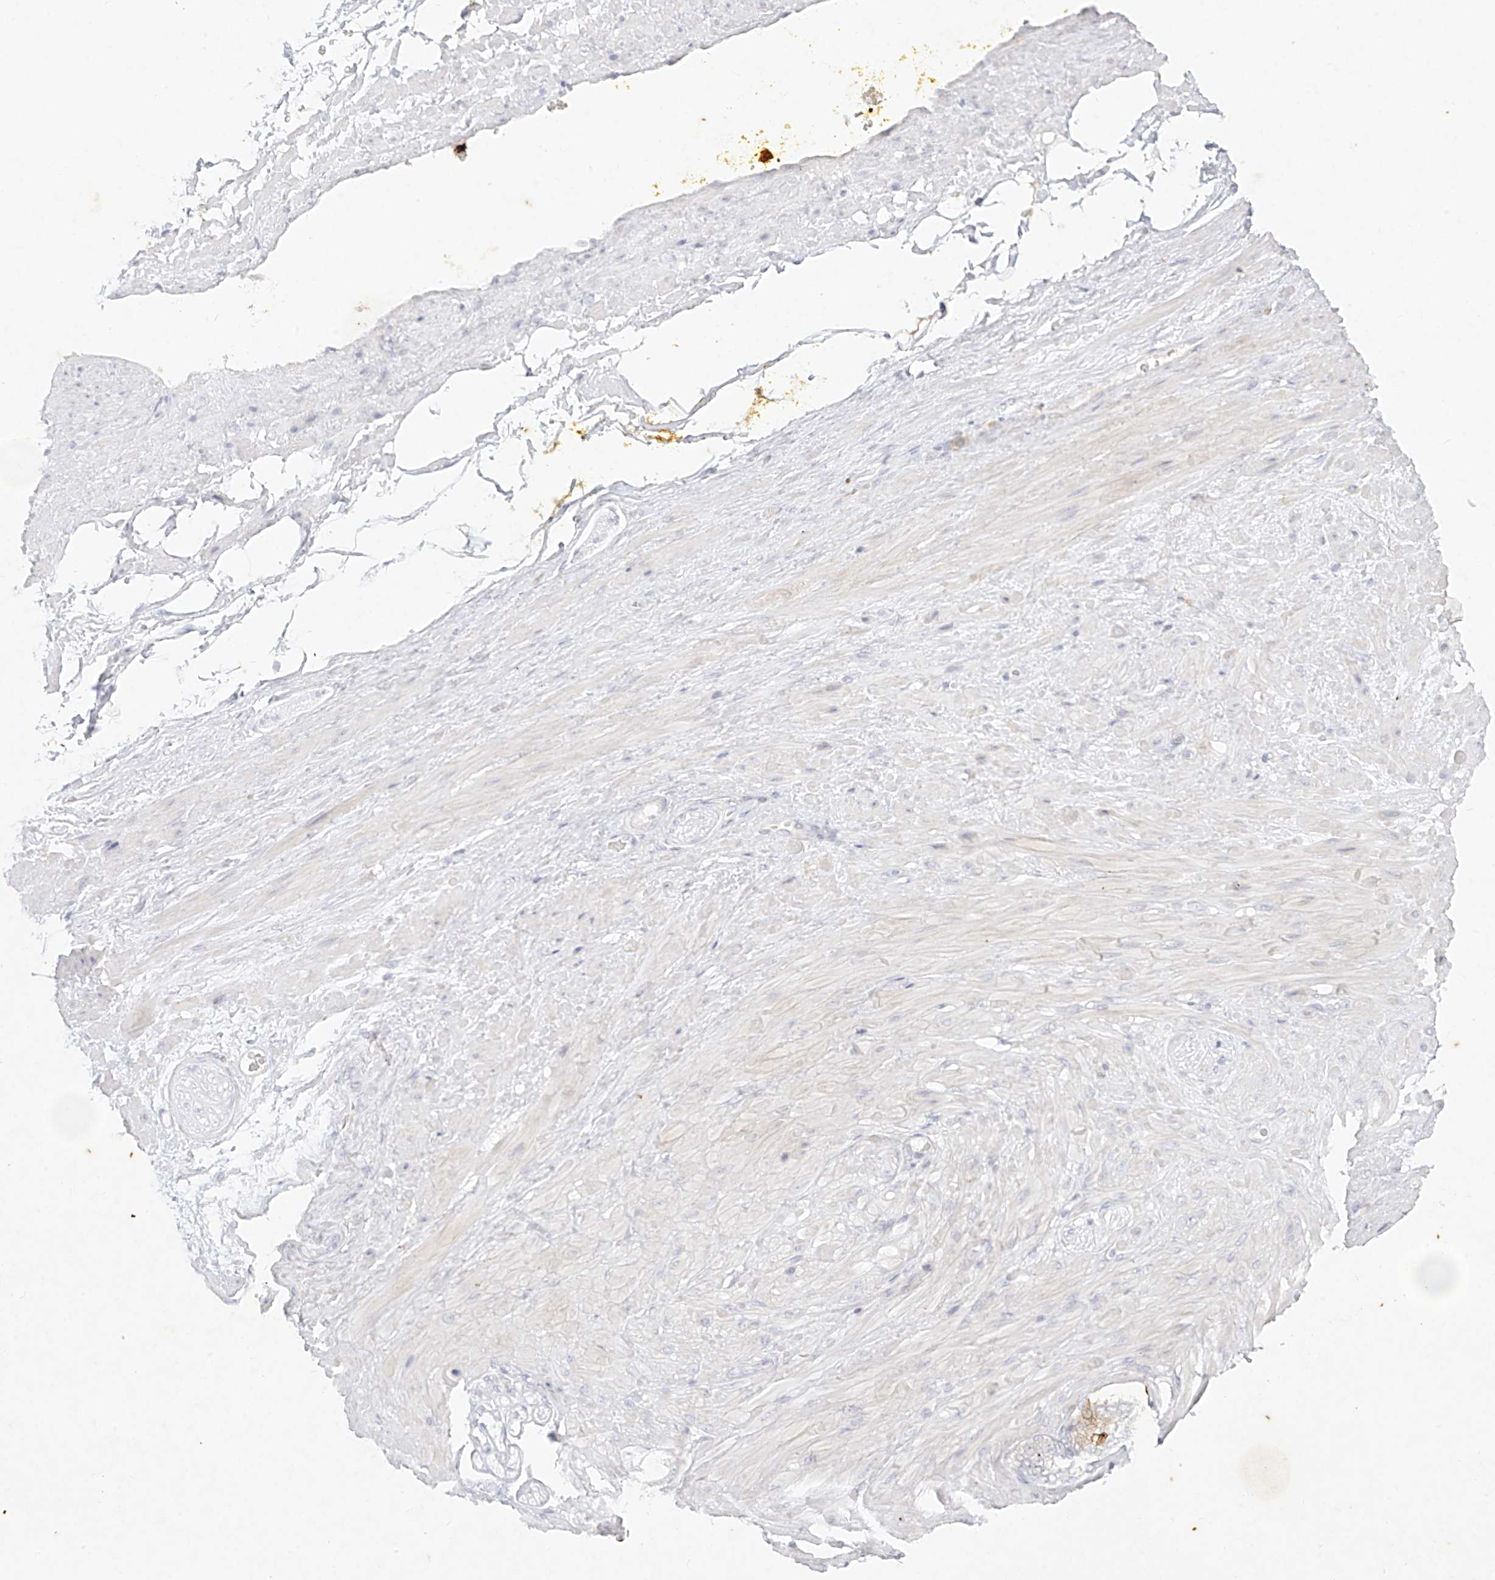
{"staining": {"intensity": "negative", "quantity": "none", "location": "none"}, "tissue": "adipose tissue", "cell_type": "Adipocytes", "image_type": "normal", "snomed": [{"axis": "morphology", "description": "Normal tissue, NOS"}, {"axis": "morphology", "description": "Adenocarcinoma, Low grade"}, {"axis": "topography", "description": "Prostate"}, {"axis": "topography", "description": "Peripheral nerve tissue"}], "caption": "DAB immunohistochemical staining of normal adipose tissue displays no significant staining in adipocytes.", "gene": "TGM4", "patient": {"sex": "male", "age": 63}}